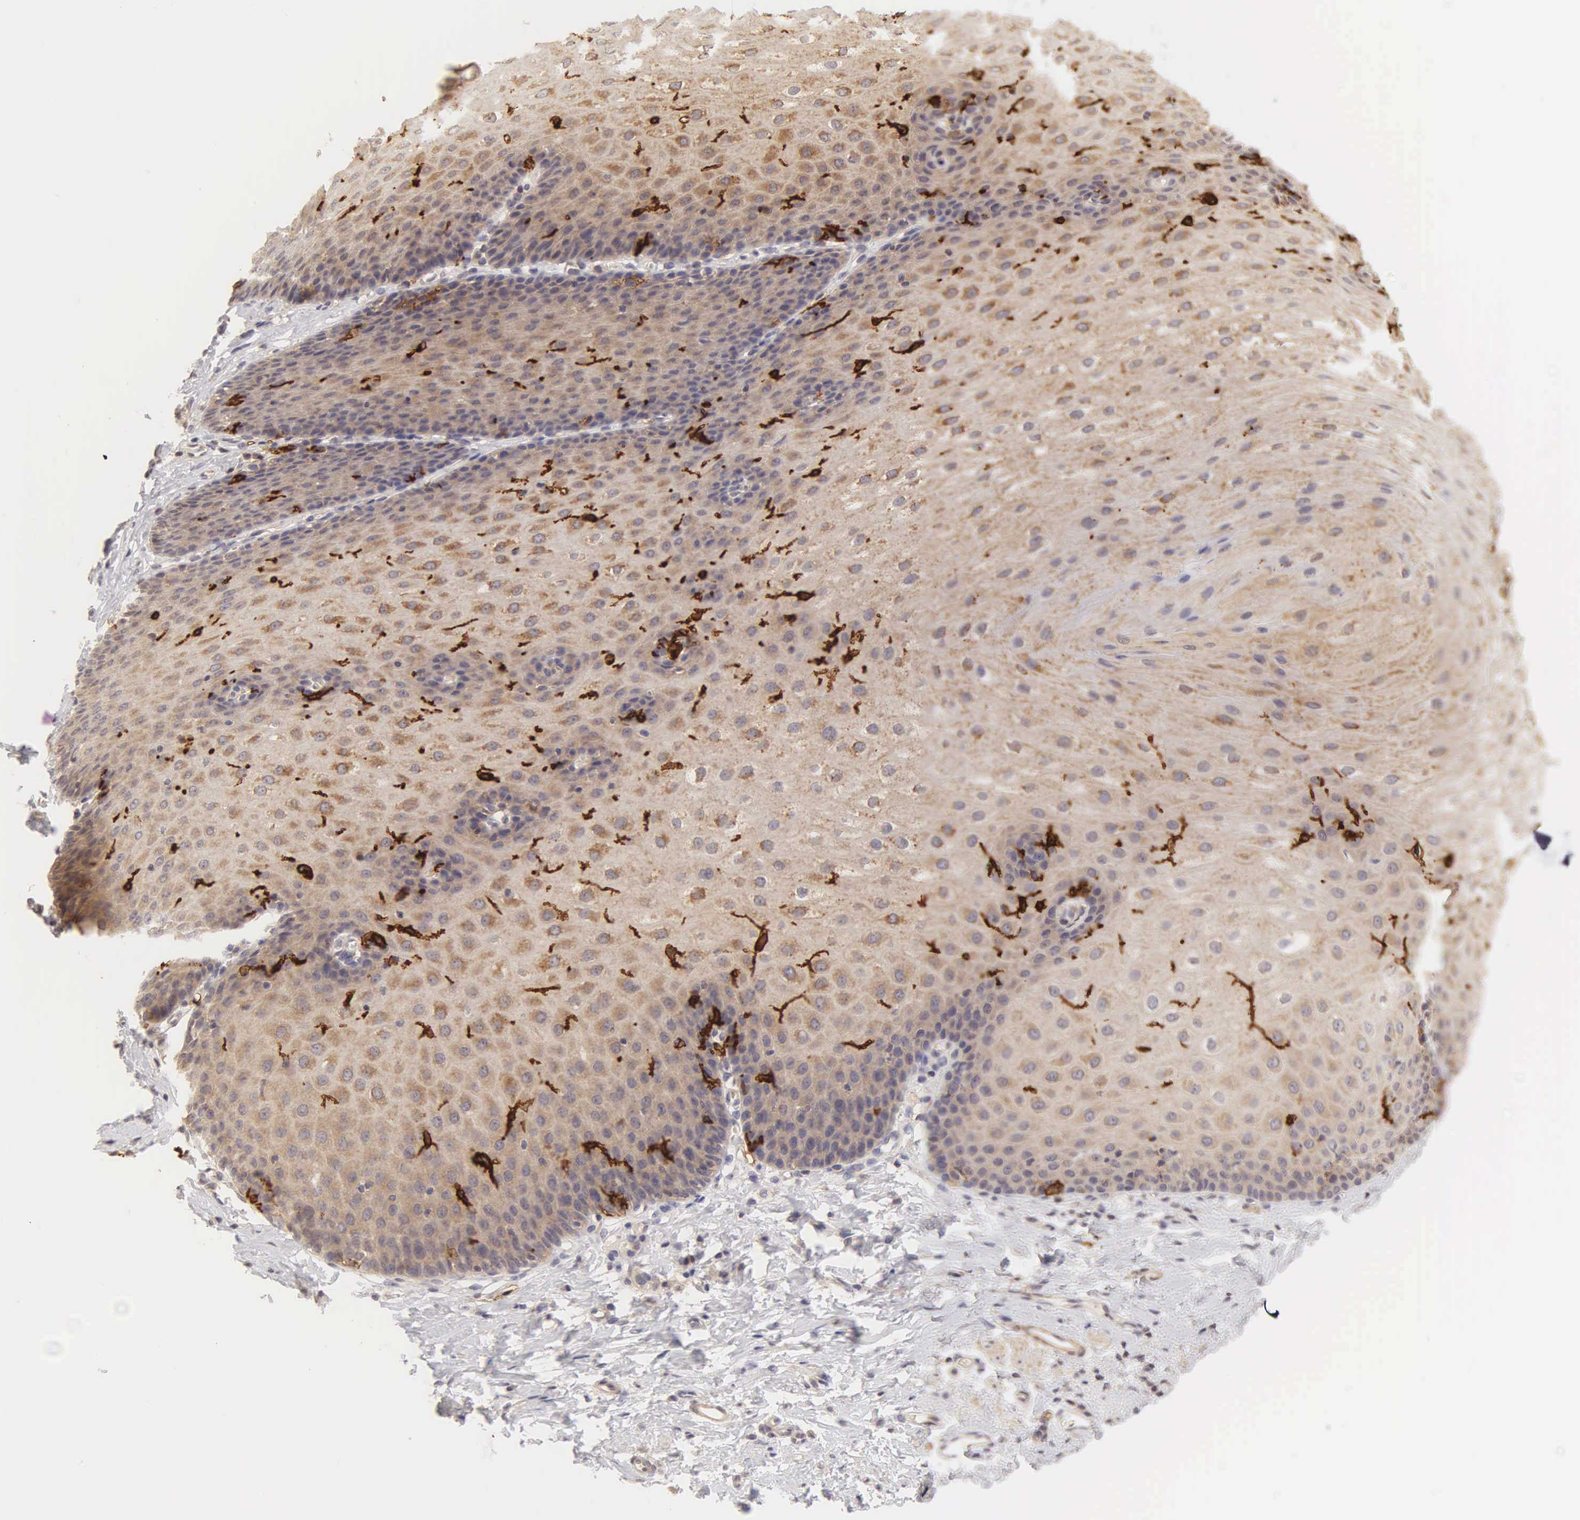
{"staining": {"intensity": "weak", "quantity": "<25%", "location": "cytoplasmic/membranous"}, "tissue": "esophagus", "cell_type": "Squamous epithelial cells", "image_type": "normal", "snomed": [{"axis": "morphology", "description": "Normal tissue, NOS"}, {"axis": "topography", "description": "Esophagus"}], "caption": "There is no significant staining in squamous epithelial cells of esophagus.", "gene": "CD1A", "patient": {"sex": "male", "age": 70}}